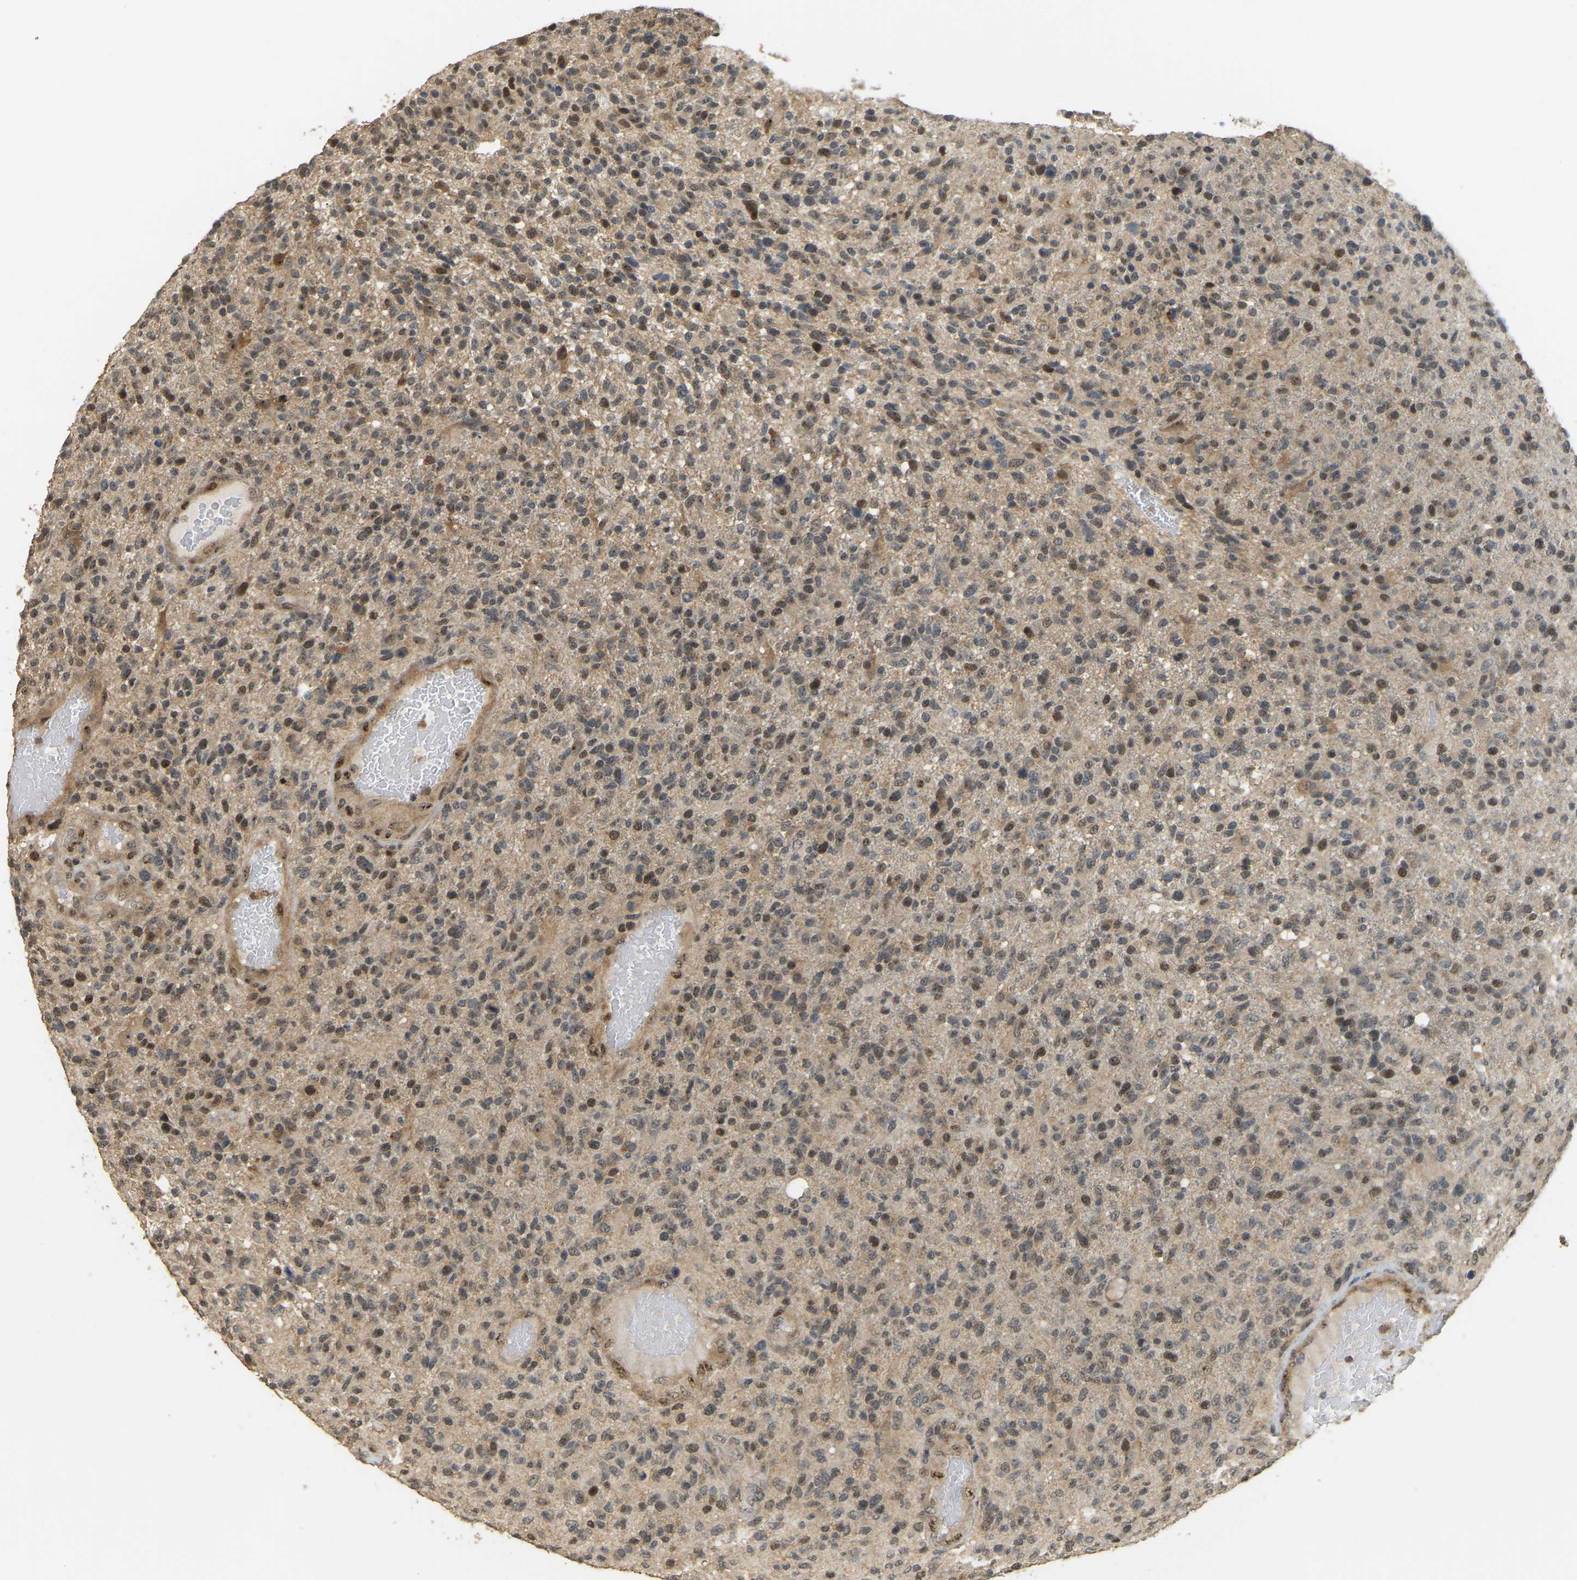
{"staining": {"intensity": "moderate", "quantity": ">75%", "location": "cytoplasmic/membranous,nuclear"}, "tissue": "glioma", "cell_type": "Tumor cells", "image_type": "cancer", "snomed": [{"axis": "morphology", "description": "Glioma, malignant, High grade"}, {"axis": "topography", "description": "Brain"}], "caption": "Immunohistochemistry (IHC) micrograph of malignant glioma (high-grade) stained for a protein (brown), which shows medium levels of moderate cytoplasmic/membranous and nuclear positivity in about >75% of tumor cells.", "gene": "BRF2", "patient": {"sex": "male", "age": 72}}